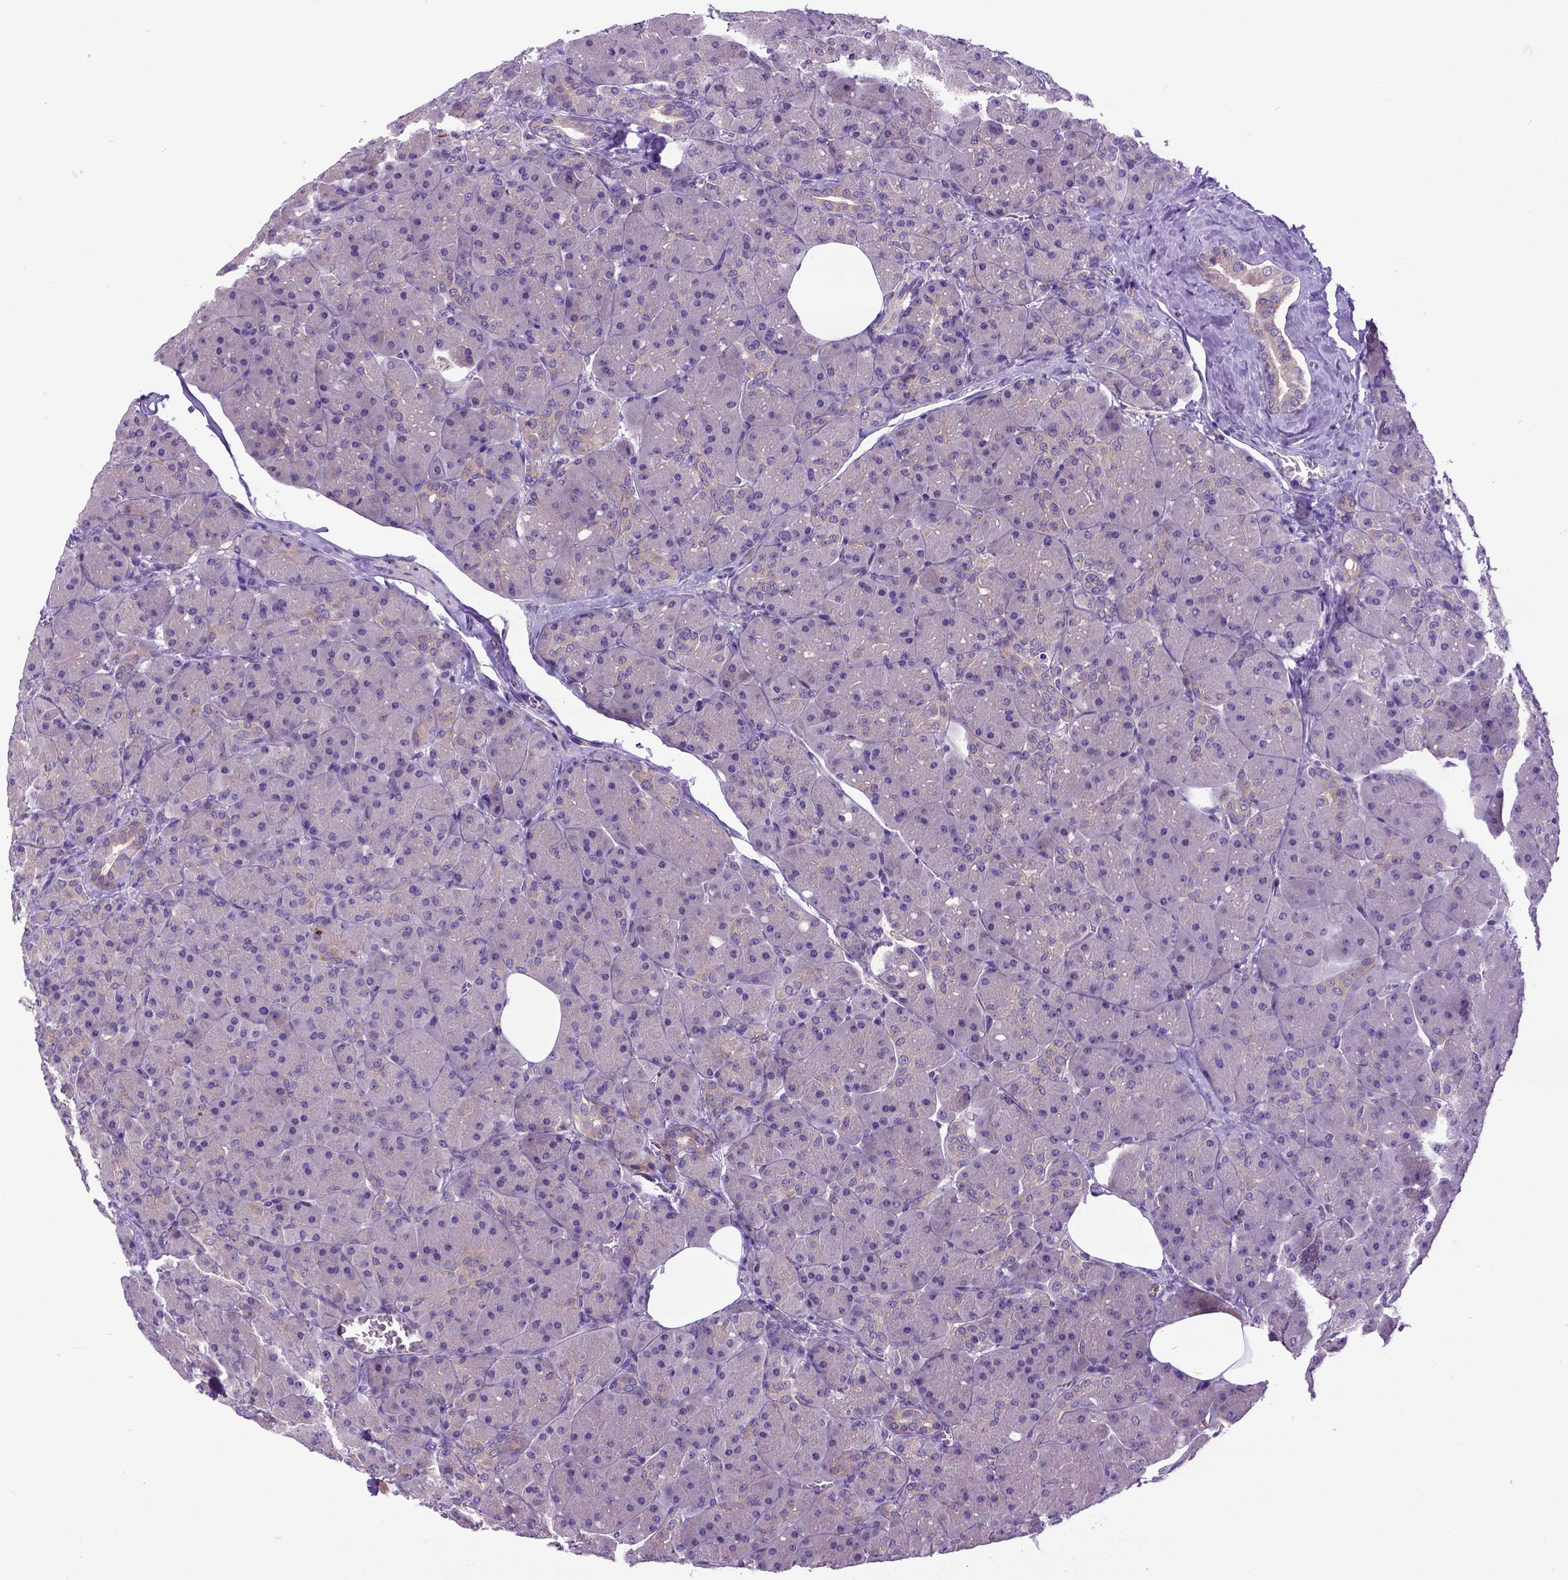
{"staining": {"intensity": "negative", "quantity": "none", "location": "none"}, "tissue": "pancreas", "cell_type": "Exocrine glandular cells", "image_type": "normal", "snomed": [{"axis": "morphology", "description": "Normal tissue, NOS"}, {"axis": "topography", "description": "Pancreas"}], "caption": "Pancreas stained for a protein using IHC exhibits no positivity exocrine glandular cells.", "gene": "NEK5", "patient": {"sex": "male", "age": 55}}